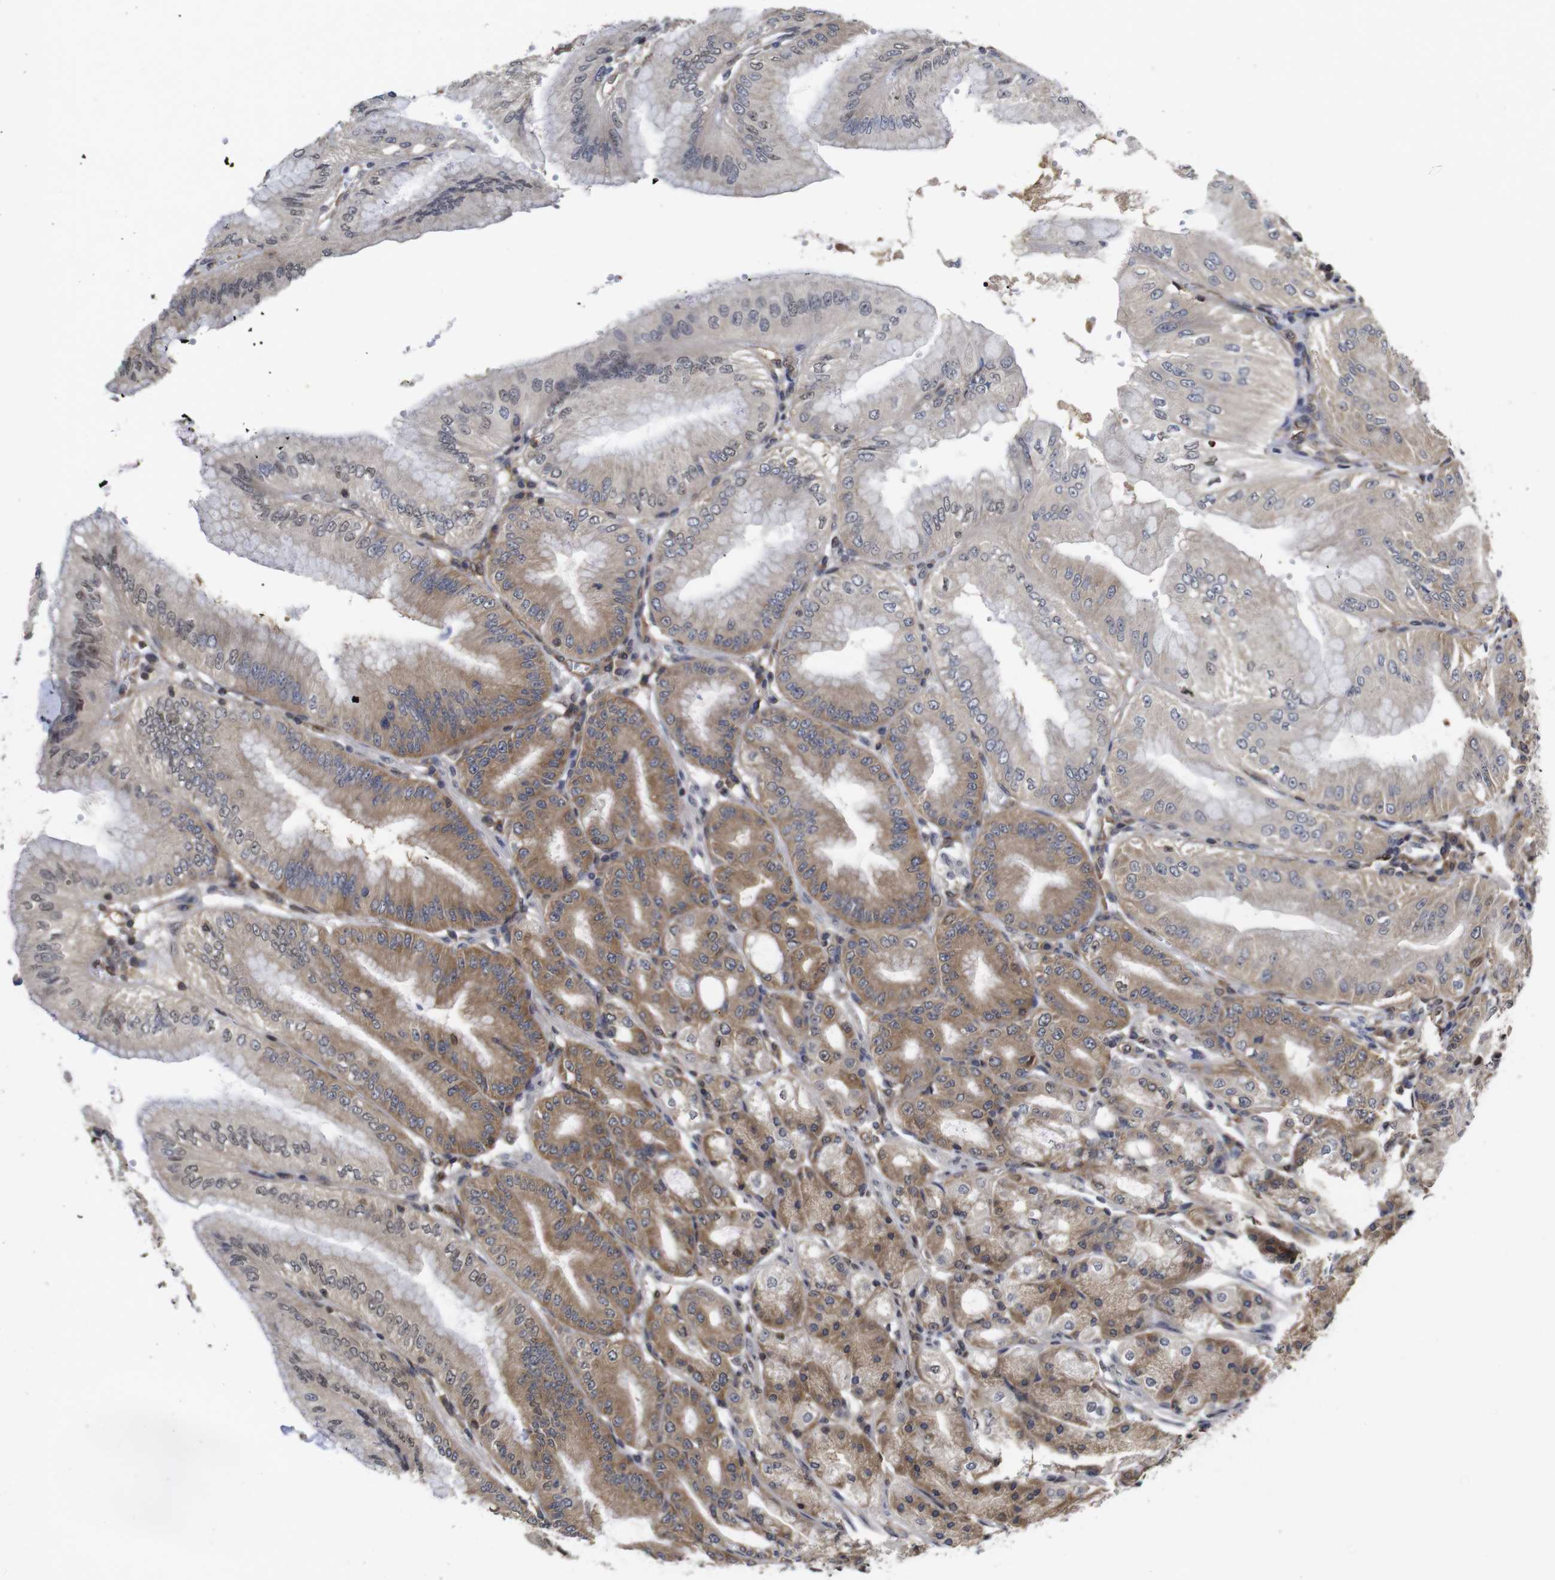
{"staining": {"intensity": "moderate", "quantity": ">75%", "location": "cytoplasmic/membranous,nuclear"}, "tissue": "stomach", "cell_type": "Glandular cells", "image_type": "normal", "snomed": [{"axis": "morphology", "description": "Normal tissue, NOS"}, {"axis": "topography", "description": "Stomach, lower"}], "caption": "High-magnification brightfield microscopy of benign stomach stained with DAB (brown) and counterstained with hematoxylin (blue). glandular cells exhibit moderate cytoplasmic/membranous,nuclear positivity is identified in about>75% of cells. (IHC, brightfield microscopy, high magnification).", "gene": "SUMO3", "patient": {"sex": "male", "age": 71}}